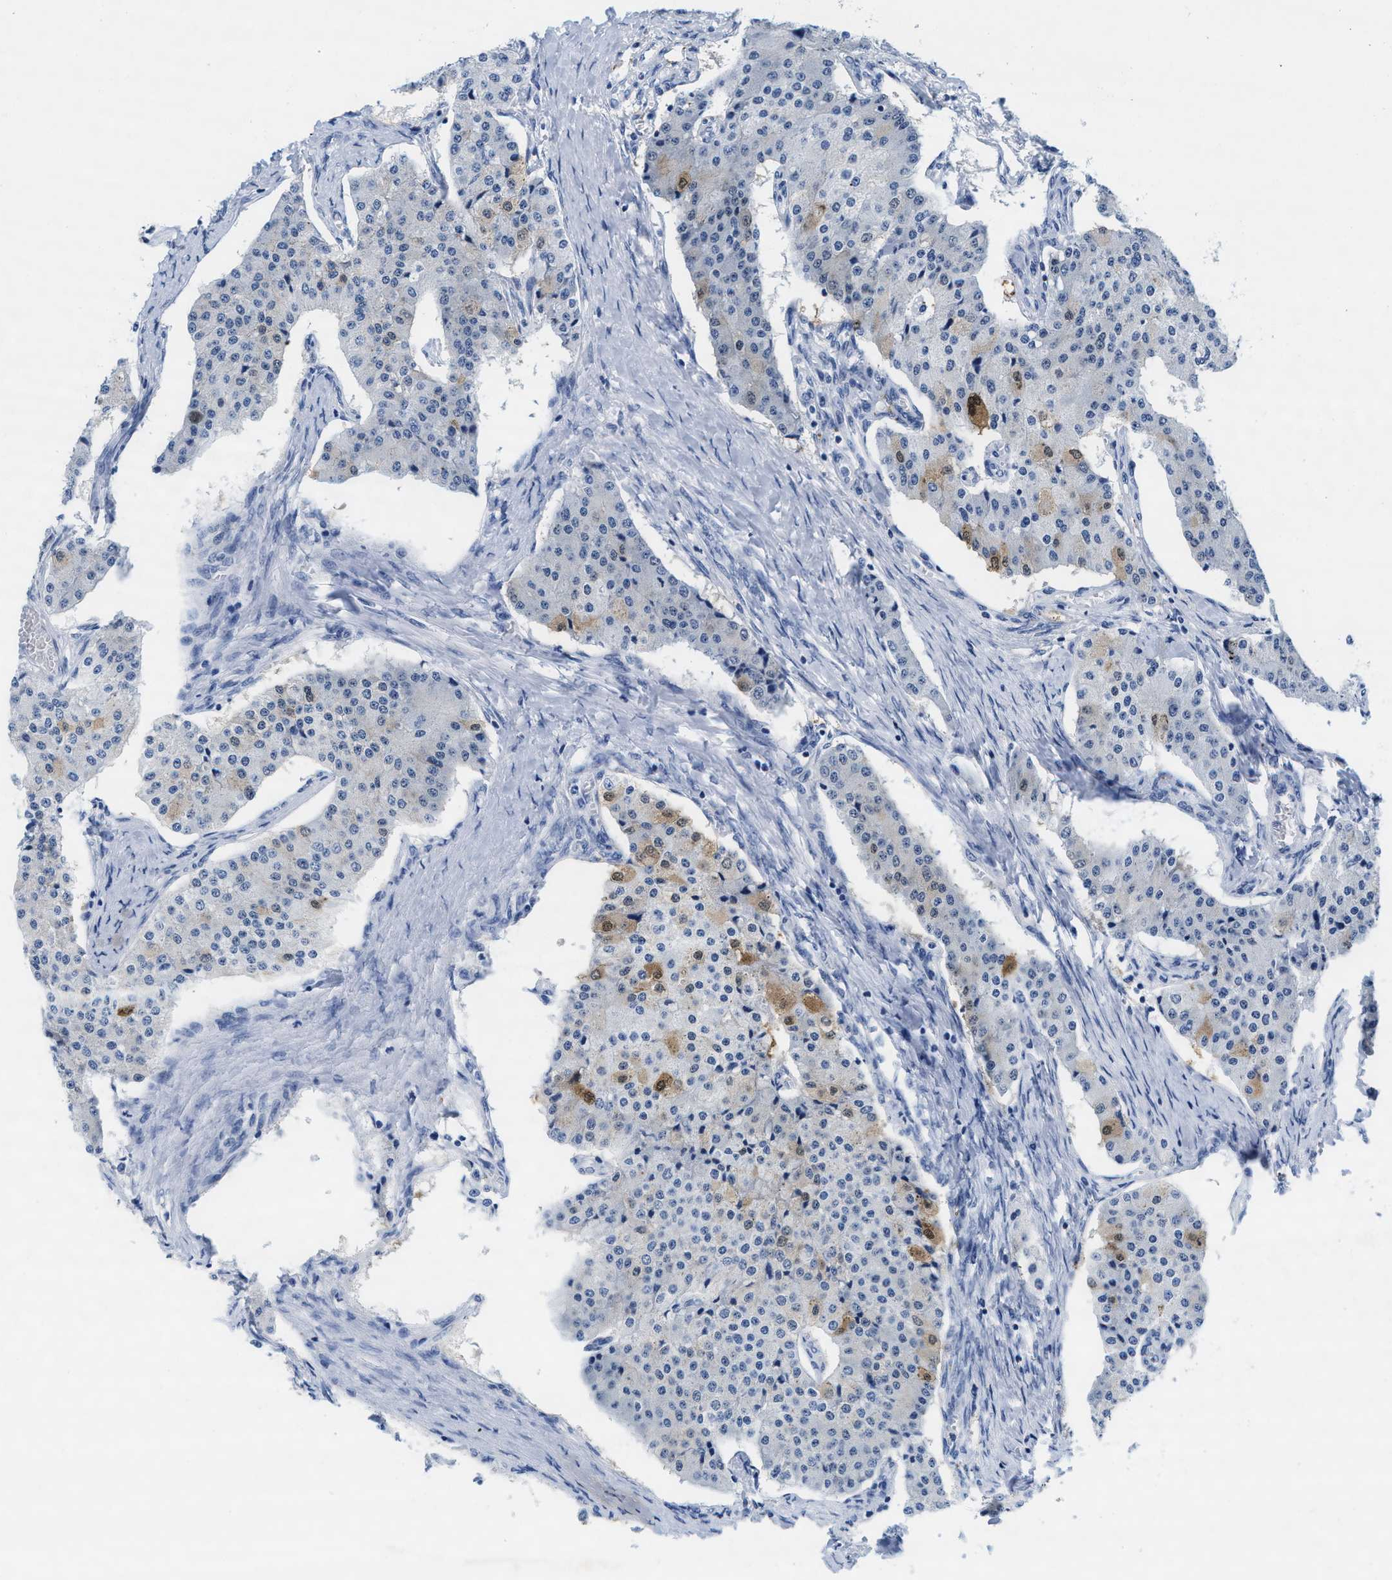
{"staining": {"intensity": "moderate", "quantity": "<25%", "location": "cytoplasmic/membranous,nuclear"}, "tissue": "carcinoid", "cell_type": "Tumor cells", "image_type": "cancer", "snomed": [{"axis": "morphology", "description": "Carcinoid, malignant, NOS"}, {"axis": "topography", "description": "Colon"}], "caption": "Immunohistochemistry of human malignant carcinoid displays low levels of moderate cytoplasmic/membranous and nuclear expression in about <25% of tumor cells. The staining was performed using DAB (3,3'-diaminobenzidine) to visualize the protein expression in brown, while the nuclei were stained in blue with hematoxylin (Magnification: 20x).", "gene": "TTC3", "patient": {"sex": "female", "age": 52}}